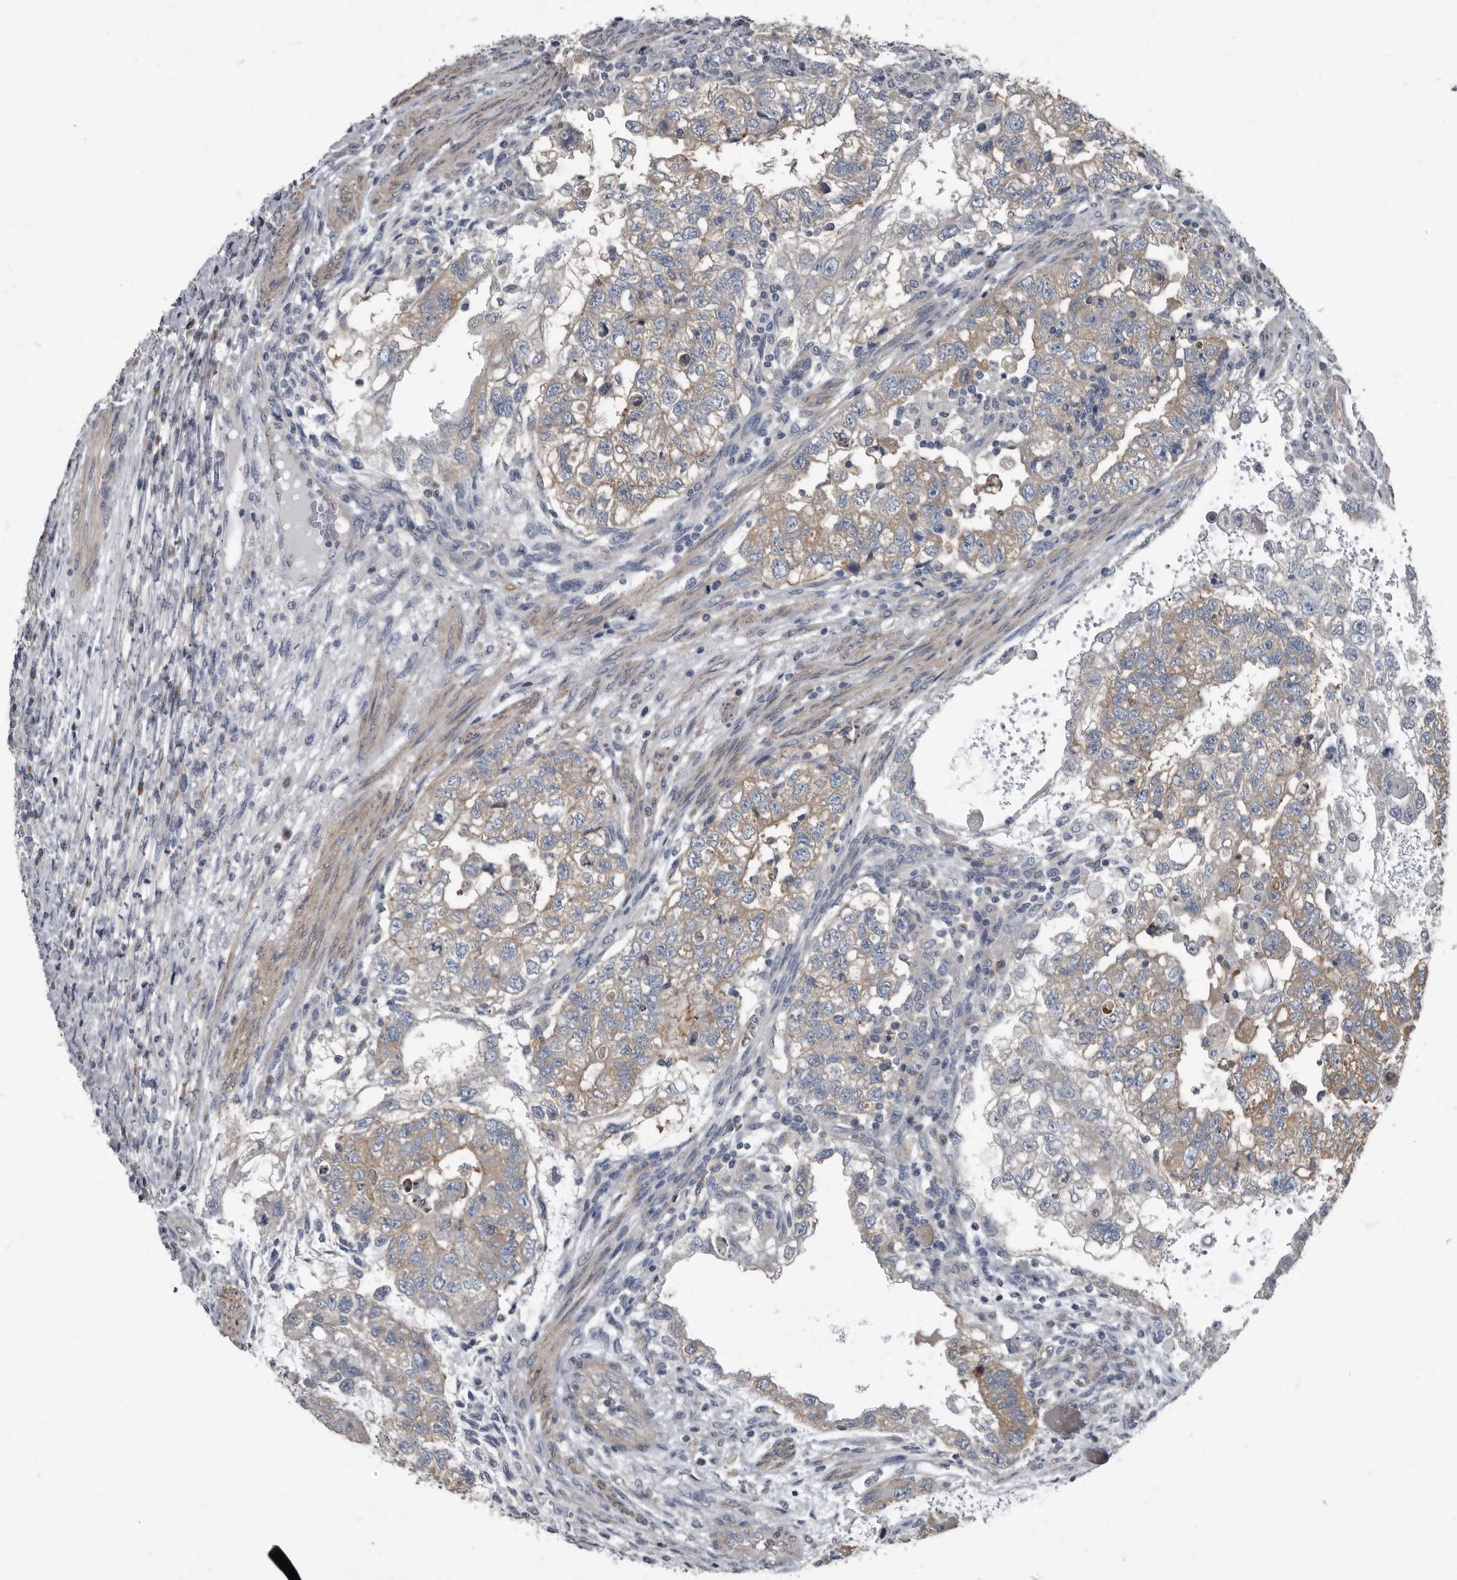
{"staining": {"intensity": "weak", "quantity": ">75%", "location": "cytoplasmic/membranous"}, "tissue": "testis cancer", "cell_type": "Tumor cells", "image_type": "cancer", "snomed": [{"axis": "morphology", "description": "Carcinoma, Embryonal, NOS"}, {"axis": "topography", "description": "Testis"}], "caption": "A low amount of weak cytoplasmic/membranous expression is present in about >75% of tumor cells in testis cancer (embryonal carcinoma) tissue.", "gene": "TPD52L1", "patient": {"sex": "male", "age": 37}}